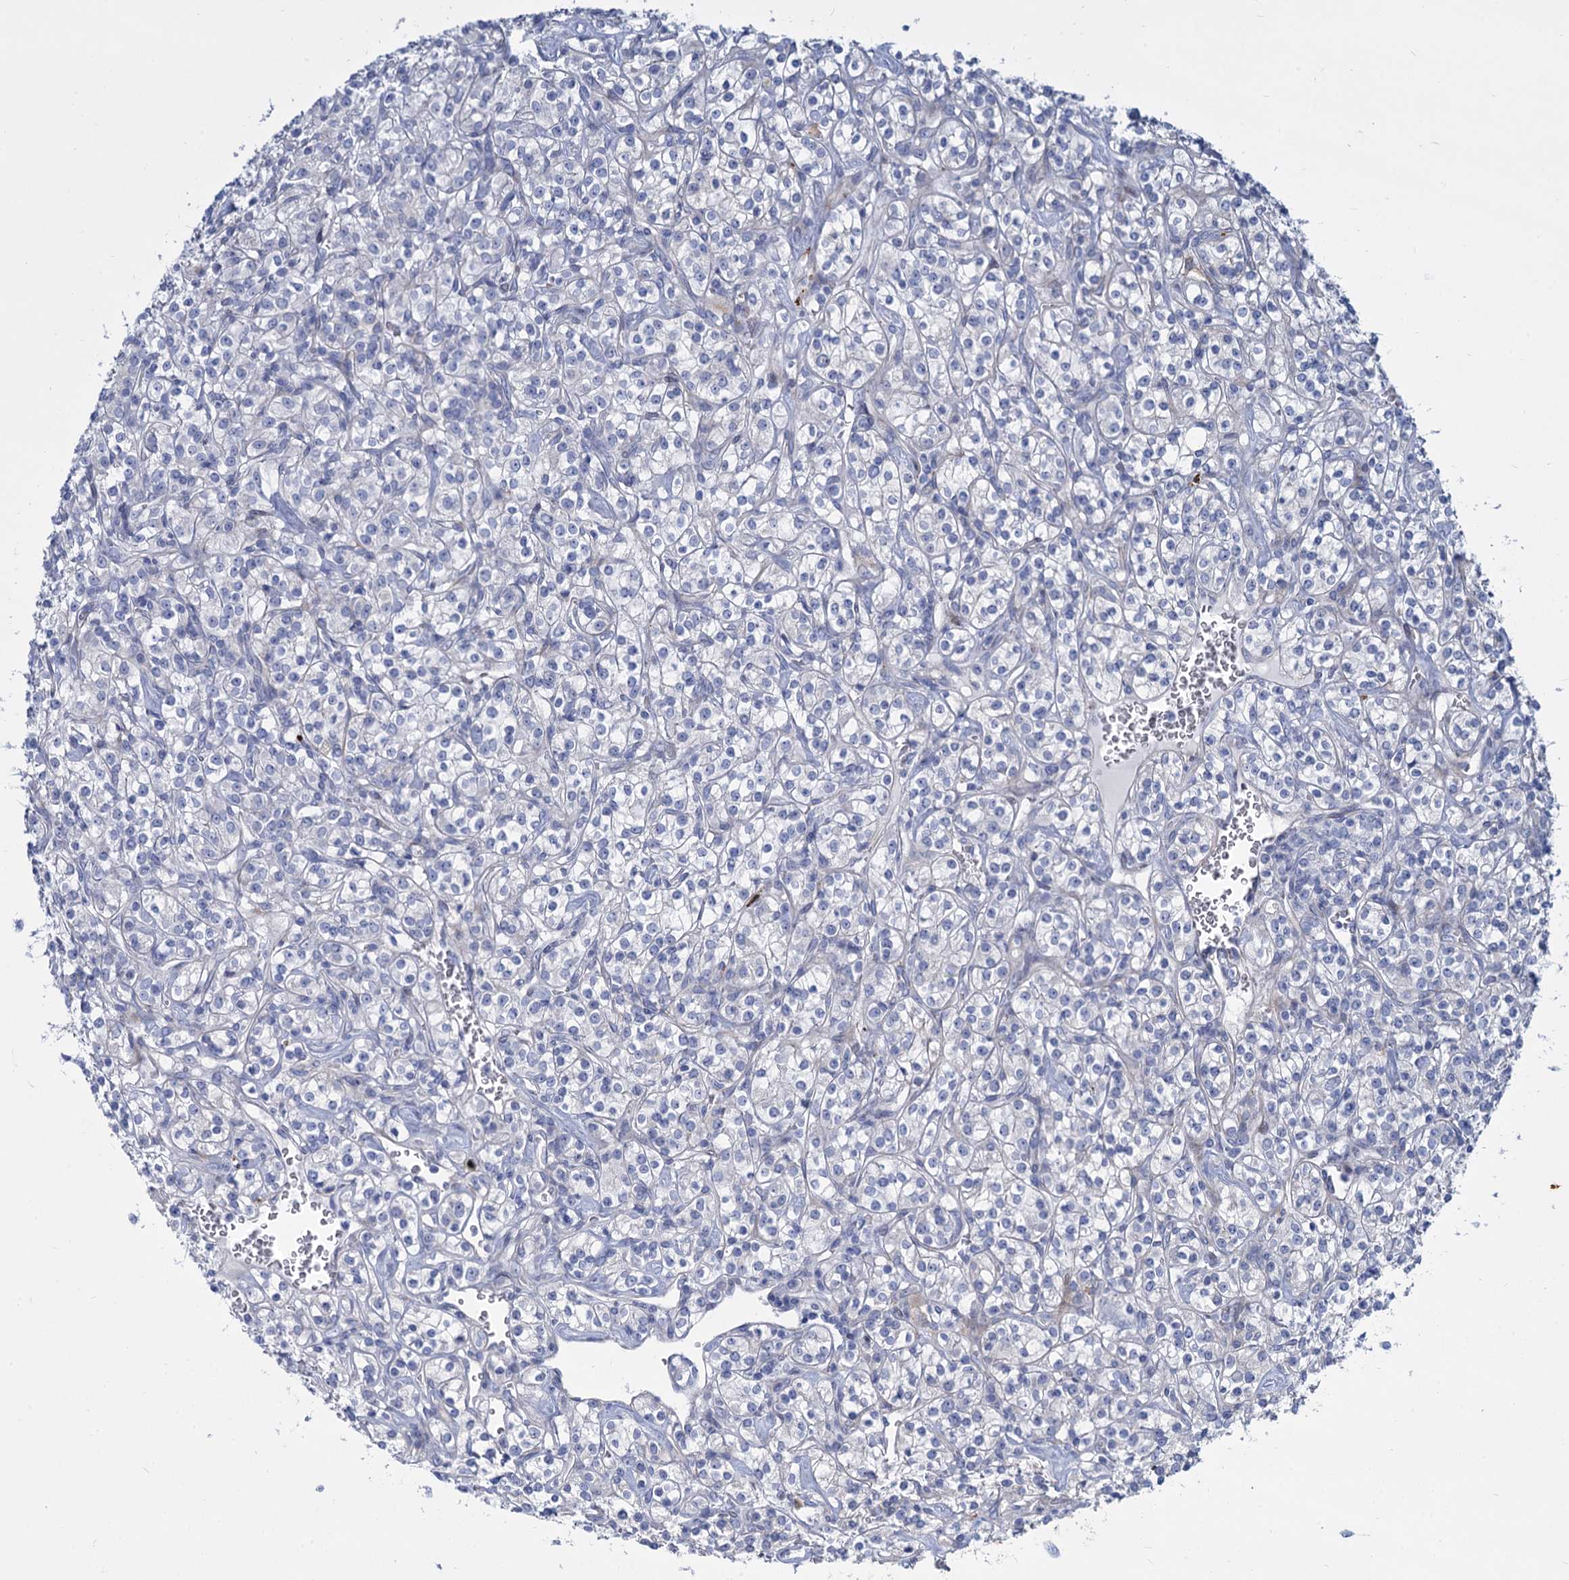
{"staining": {"intensity": "negative", "quantity": "none", "location": "none"}, "tissue": "renal cancer", "cell_type": "Tumor cells", "image_type": "cancer", "snomed": [{"axis": "morphology", "description": "Adenocarcinoma, NOS"}, {"axis": "topography", "description": "Kidney"}], "caption": "An immunohistochemistry micrograph of renal adenocarcinoma is shown. There is no staining in tumor cells of renal adenocarcinoma. Nuclei are stained in blue.", "gene": "TRIM77", "patient": {"sex": "male", "age": 77}}